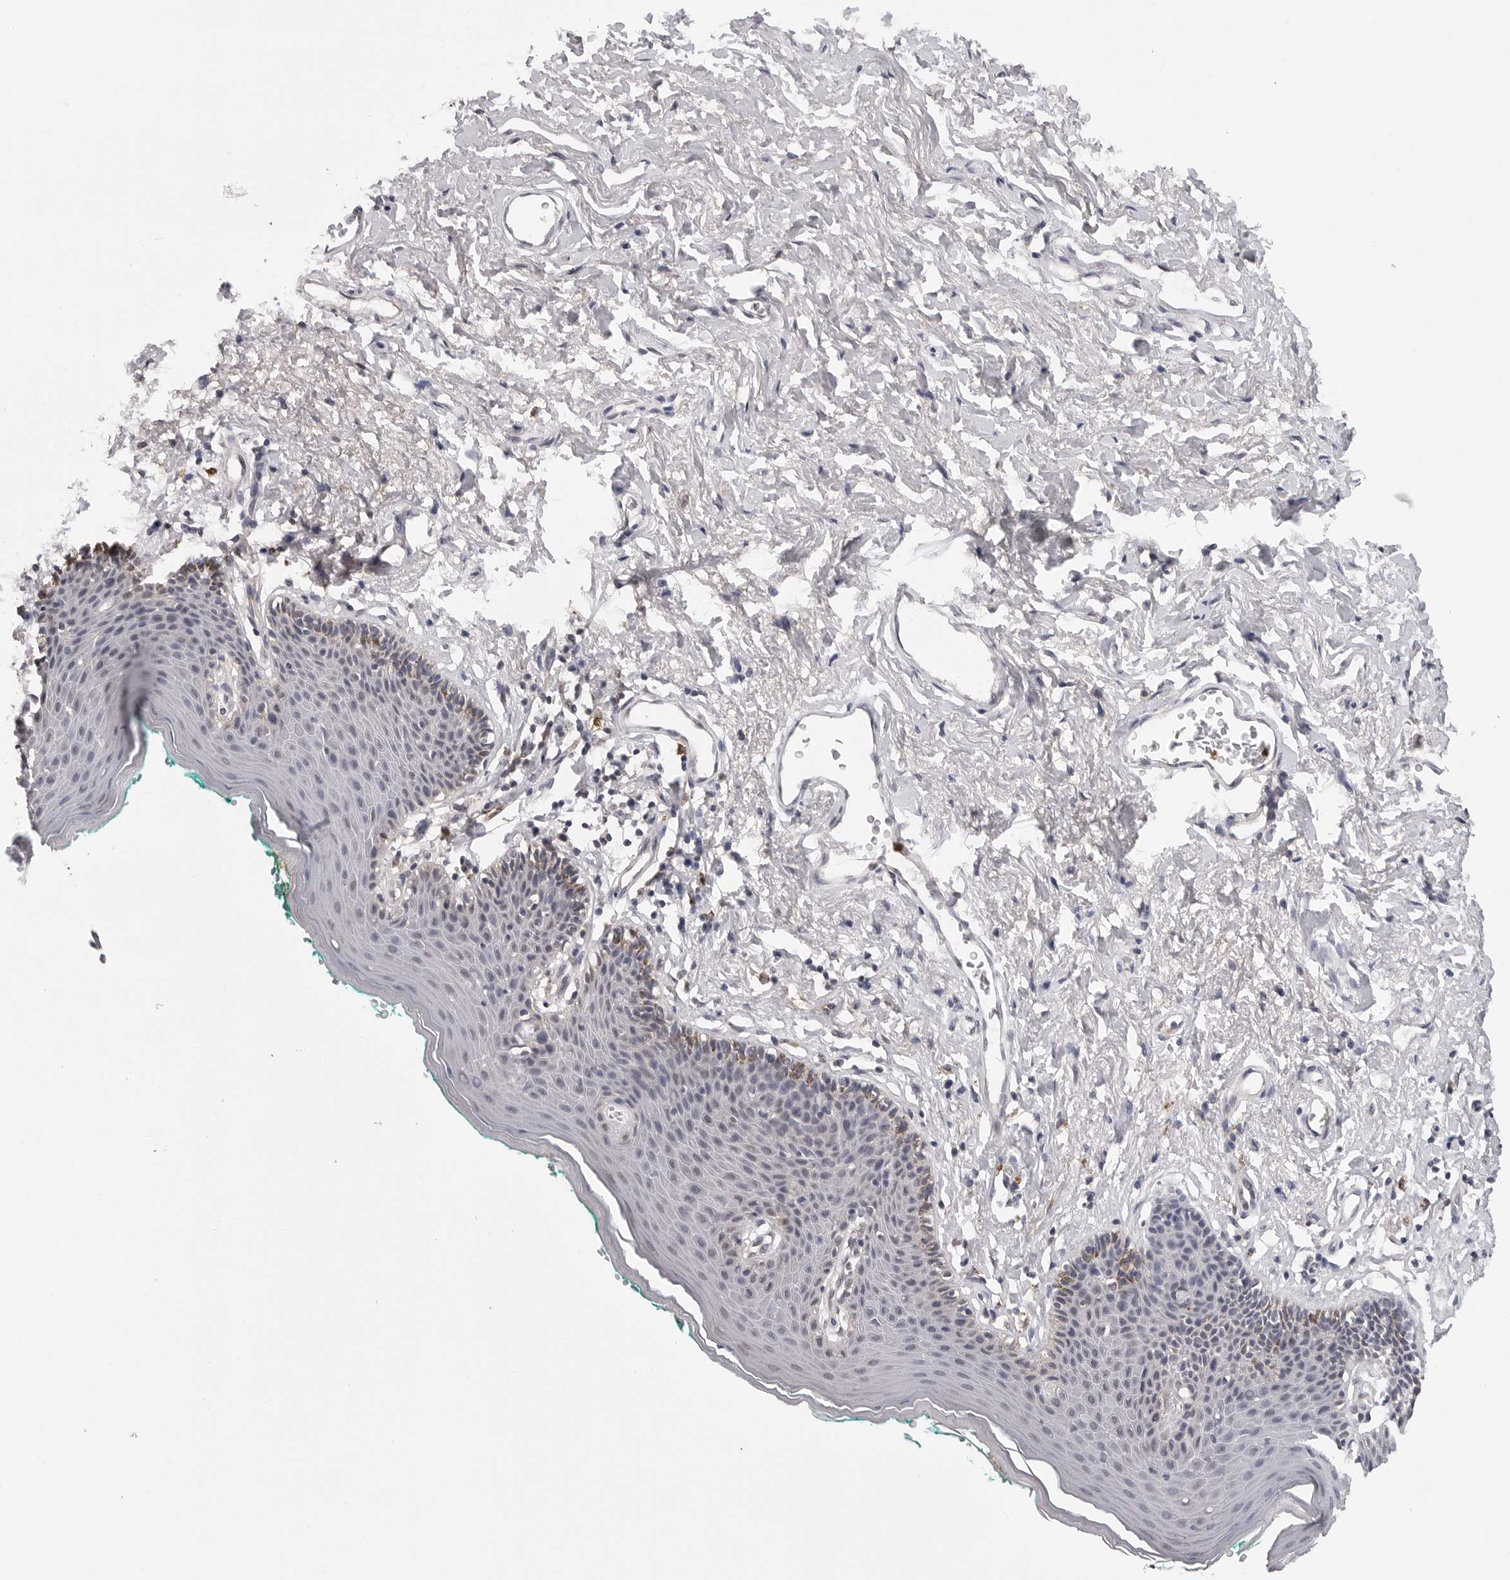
{"staining": {"intensity": "weak", "quantity": "<25%", "location": "cytoplasmic/membranous"}, "tissue": "skin", "cell_type": "Epidermal cells", "image_type": "normal", "snomed": [{"axis": "morphology", "description": "Normal tissue, NOS"}, {"axis": "topography", "description": "Vulva"}], "caption": "Micrograph shows no protein expression in epidermal cells of normal skin. (DAB (3,3'-diaminobenzidine) immunohistochemistry, high magnification).", "gene": "TRMT13", "patient": {"sex": "female", "age": 66}}